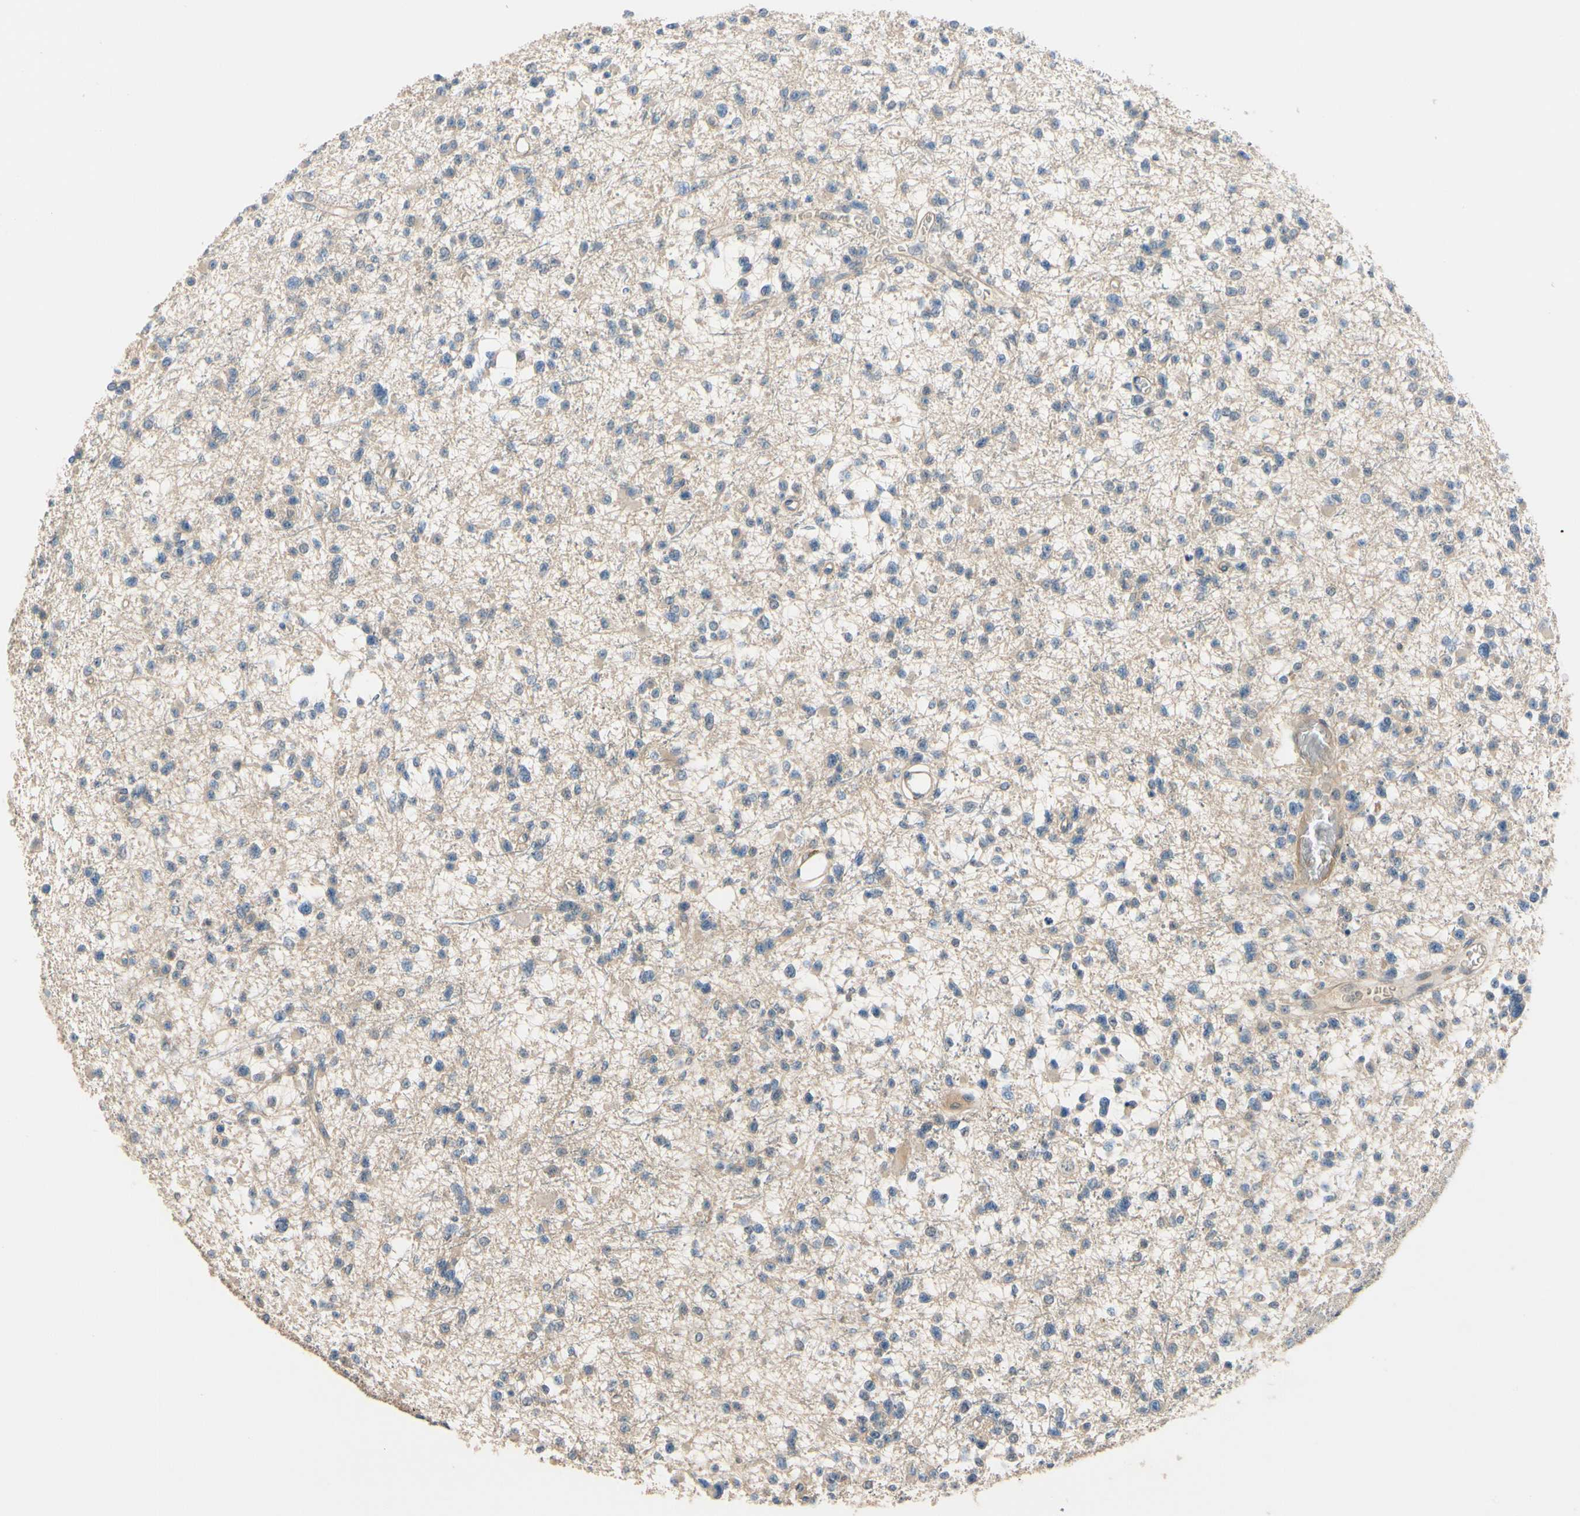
{"staining": {"intensity": "negative", "quantity": "none", "location": "none"}, "tissue": "glioma", "cell_type": "Tumor cells", "image_type": "cancer", "snomed": [{"axis": "morphology", "description": "Glioma, malignant, Low grade"}, {"axis": "topography", "description": "Brain"}], "caption": "This is an IHC image of human glioma. There is no positivity in tumor cells.", "gene": "SIGLEC5", "patient": {"sex": "female", "age": 22}}